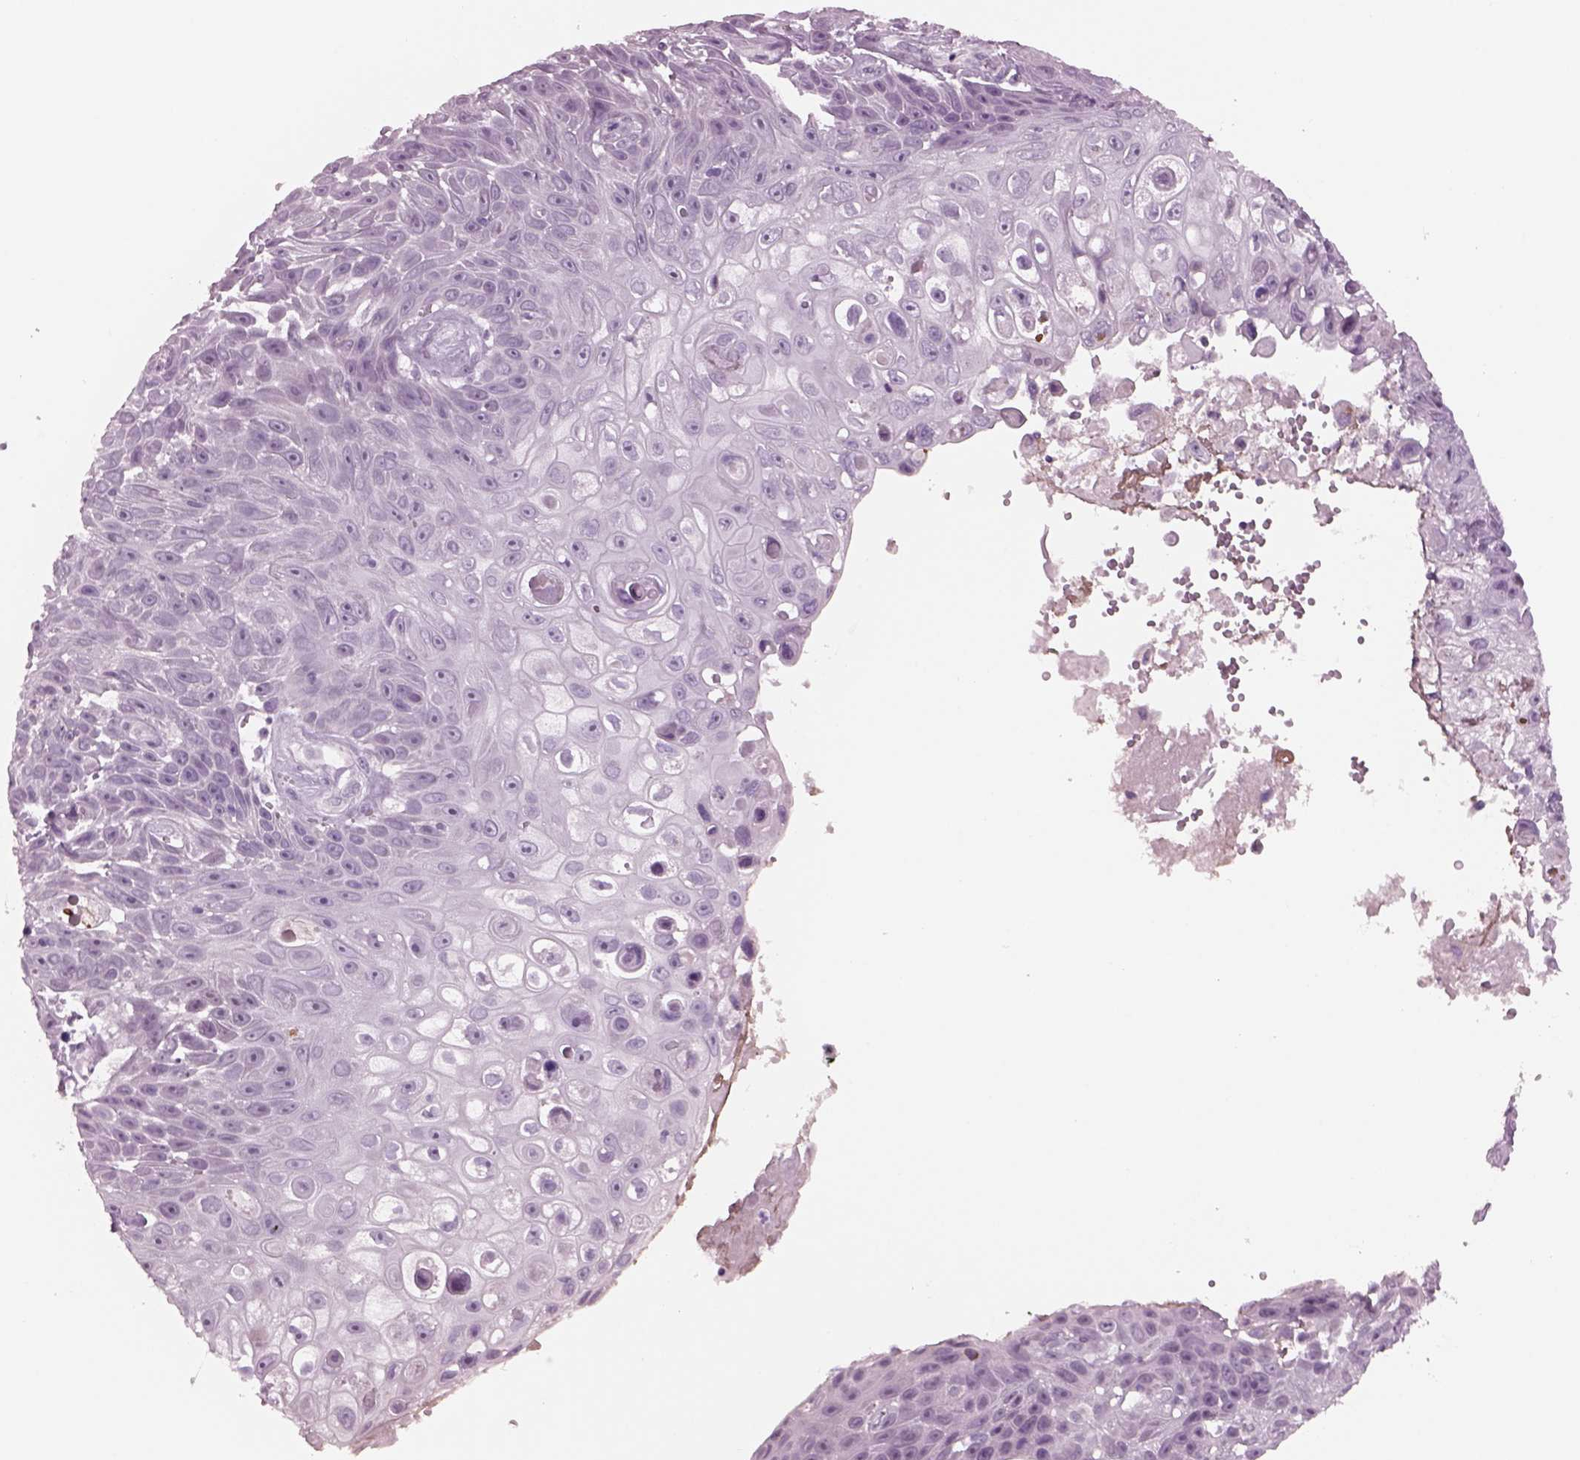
{"staining": {"intensity": "negative", "quantity": "none", "location": "none"}, "tissue": "skin cancer", "cell_type": "Tumor cells", "image_type": "cancer", "snomed": [{"axis": "morphology", "description": "Squamous cell carcinoma, NOS"}, {"axis": "topography", "description": "Skin"}], "caption": "Histopathology image shows no significant protein staining in tumor cells of squamous cell carcinoma (skin).", "gene": "CYLC1", "patient": {"sex": "male", "age": 82}}